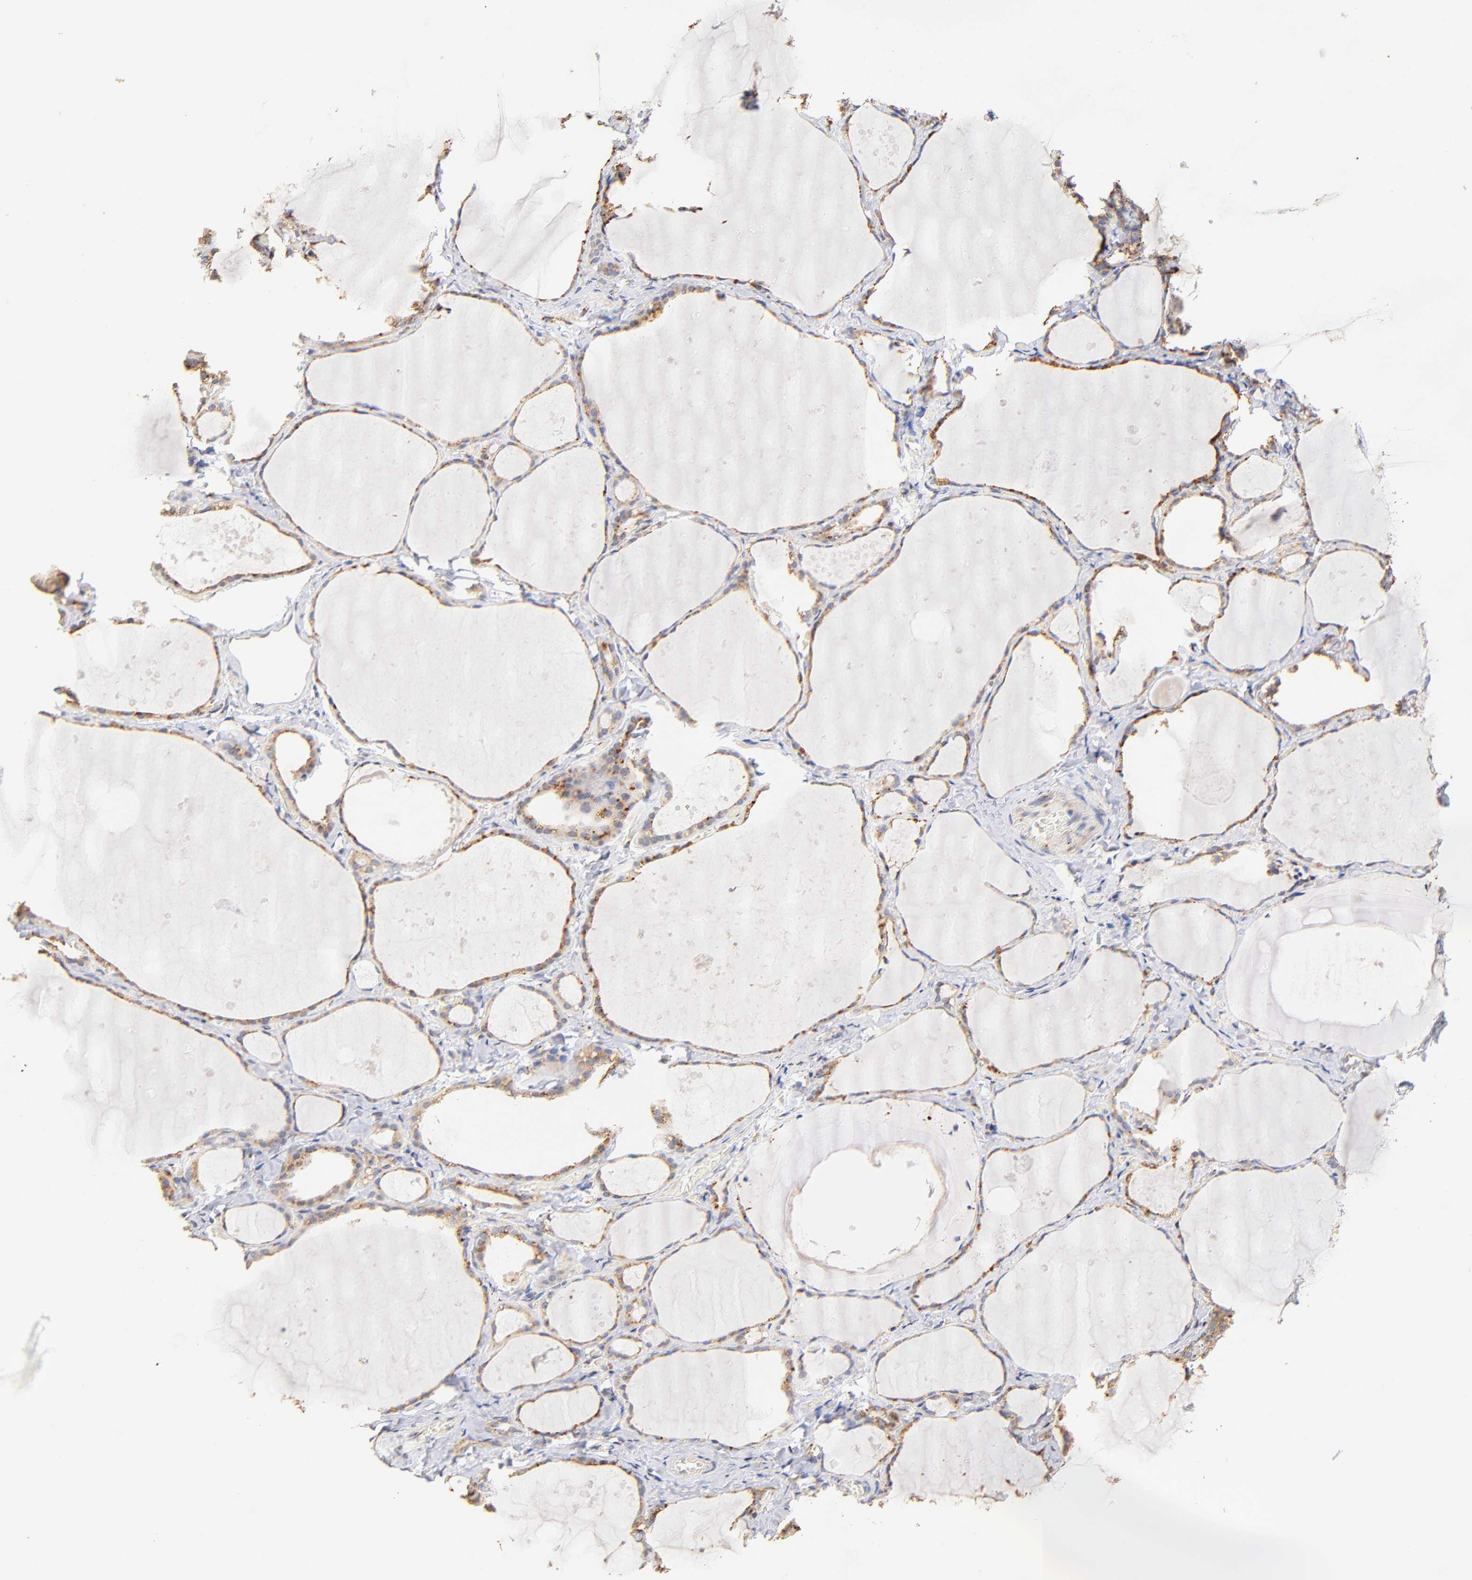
{"staining": {"intensity": "weak", "quantity": ">75%", "location": "cytoplasmic/membranous"}, "tissue": "thyroid gland", "cell_type": "Glandular cells", "image_type": "normal", "snomed": [{"axis": "morphology", "description": "Normal tissue, NOS"}, {"axis": "topography", "description": "Thyroid gland"}], "caption": "DAB immunohistochemical staining of benign human thyroid gland exhibits weak cytoplasmic/membranous protein staining in approximately >75% of glandular cells.", "gene": "FMNL3", "patient": {"sex": "female", "age": 75}}